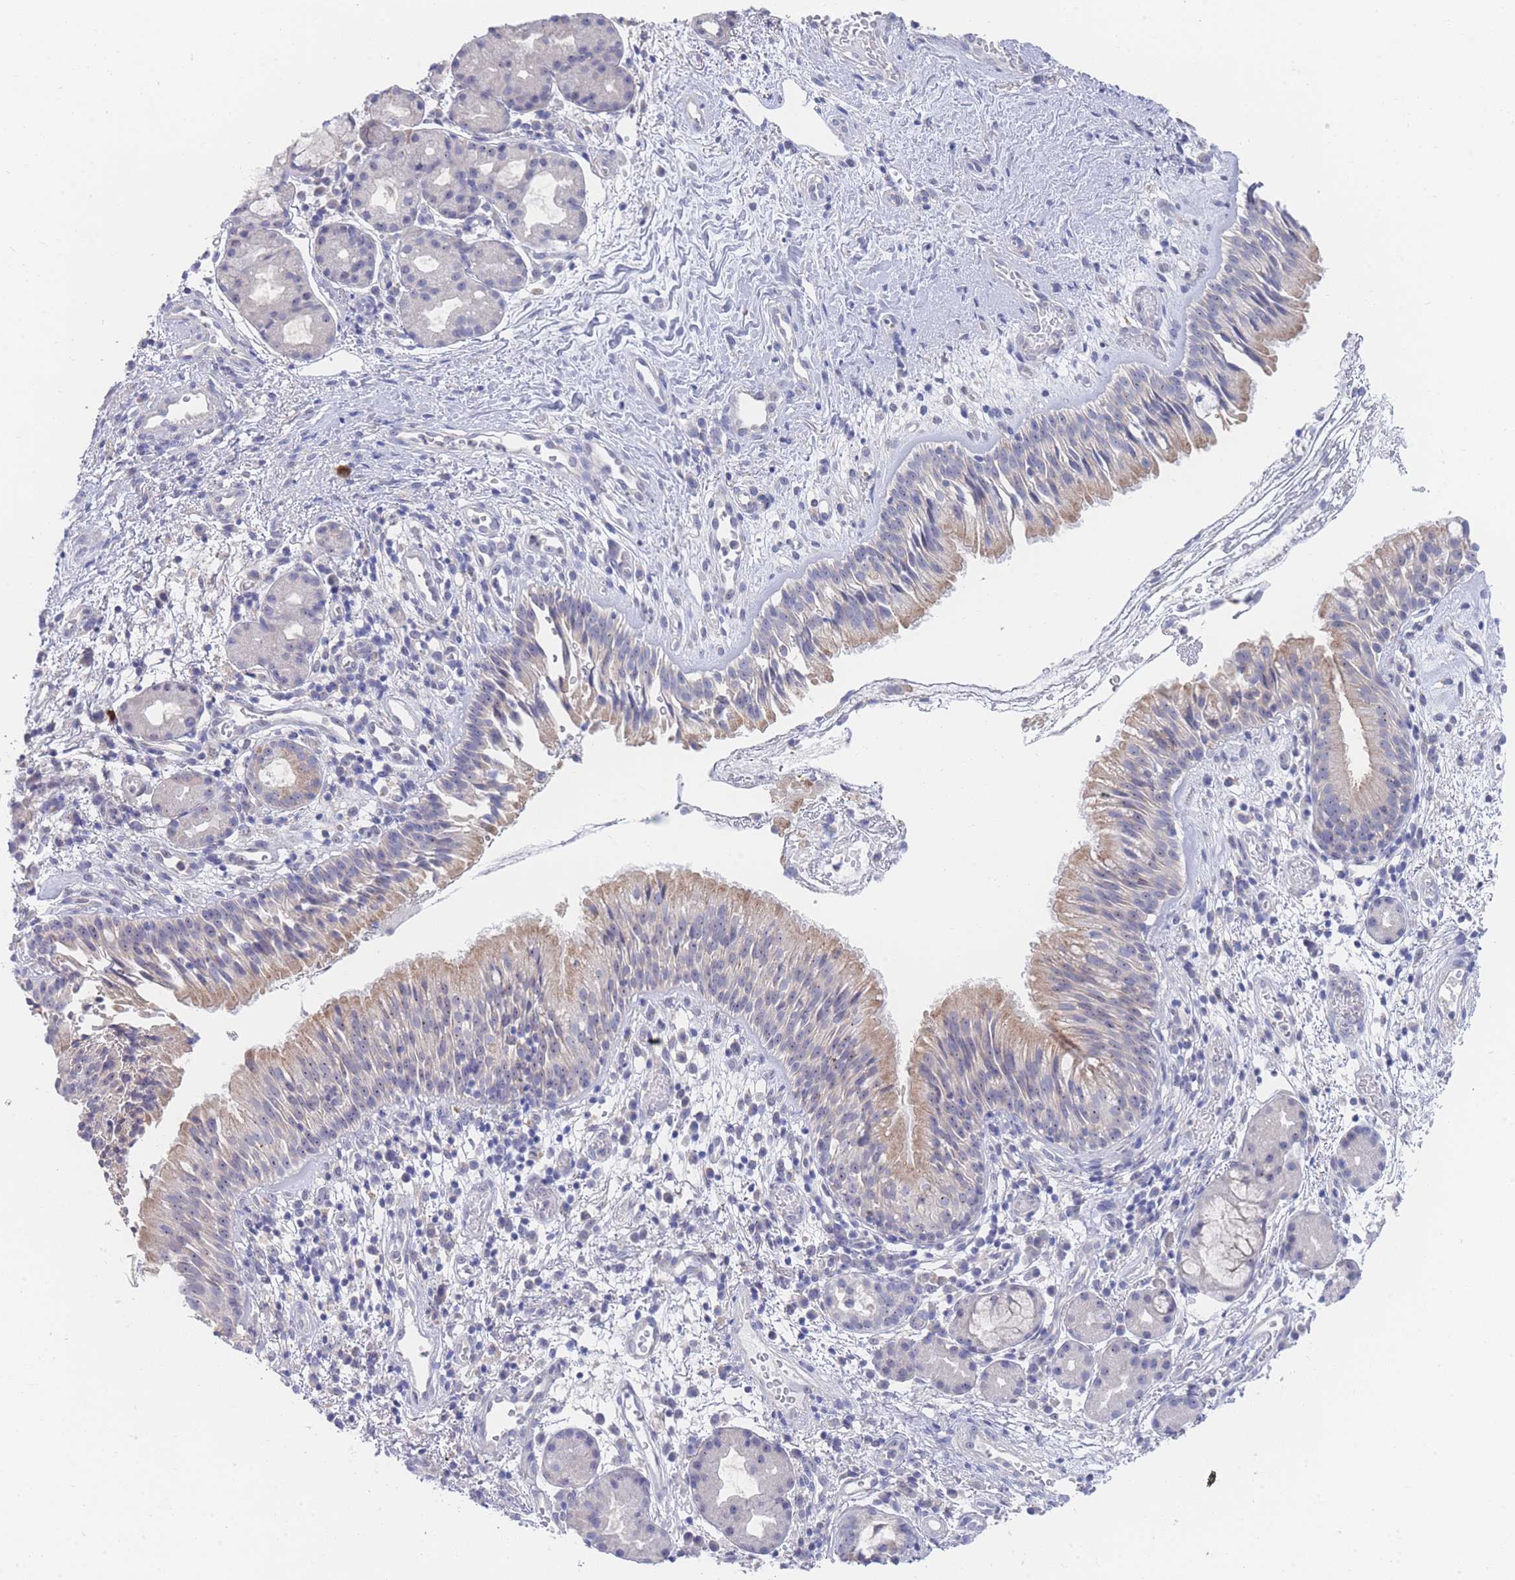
{"staining": {"intensity": "moderate", "quantity": "25%-75%", "location": "cytoplasmic/membranous,nuclear"}, "tissue": "nasopharynx", "cell_type": "Respiratory epithelial cells", "image_type": "normal", "snomed": [{"axis": "morphology", "description": "Normal tissue, NOS"}, {"axis": "topography", "description": "Nasopharynx"}], "caption": "Approximately 25%-75% of respiratory epithelial cells in unremarkable human nasopharynx exhibit moderate cytoplasmic/membranous,nuclear protein expression as visualized by brown immunohistochemical staining.", "gene": "ZNF142", "patient": {"sex": "male", "age": 65}}